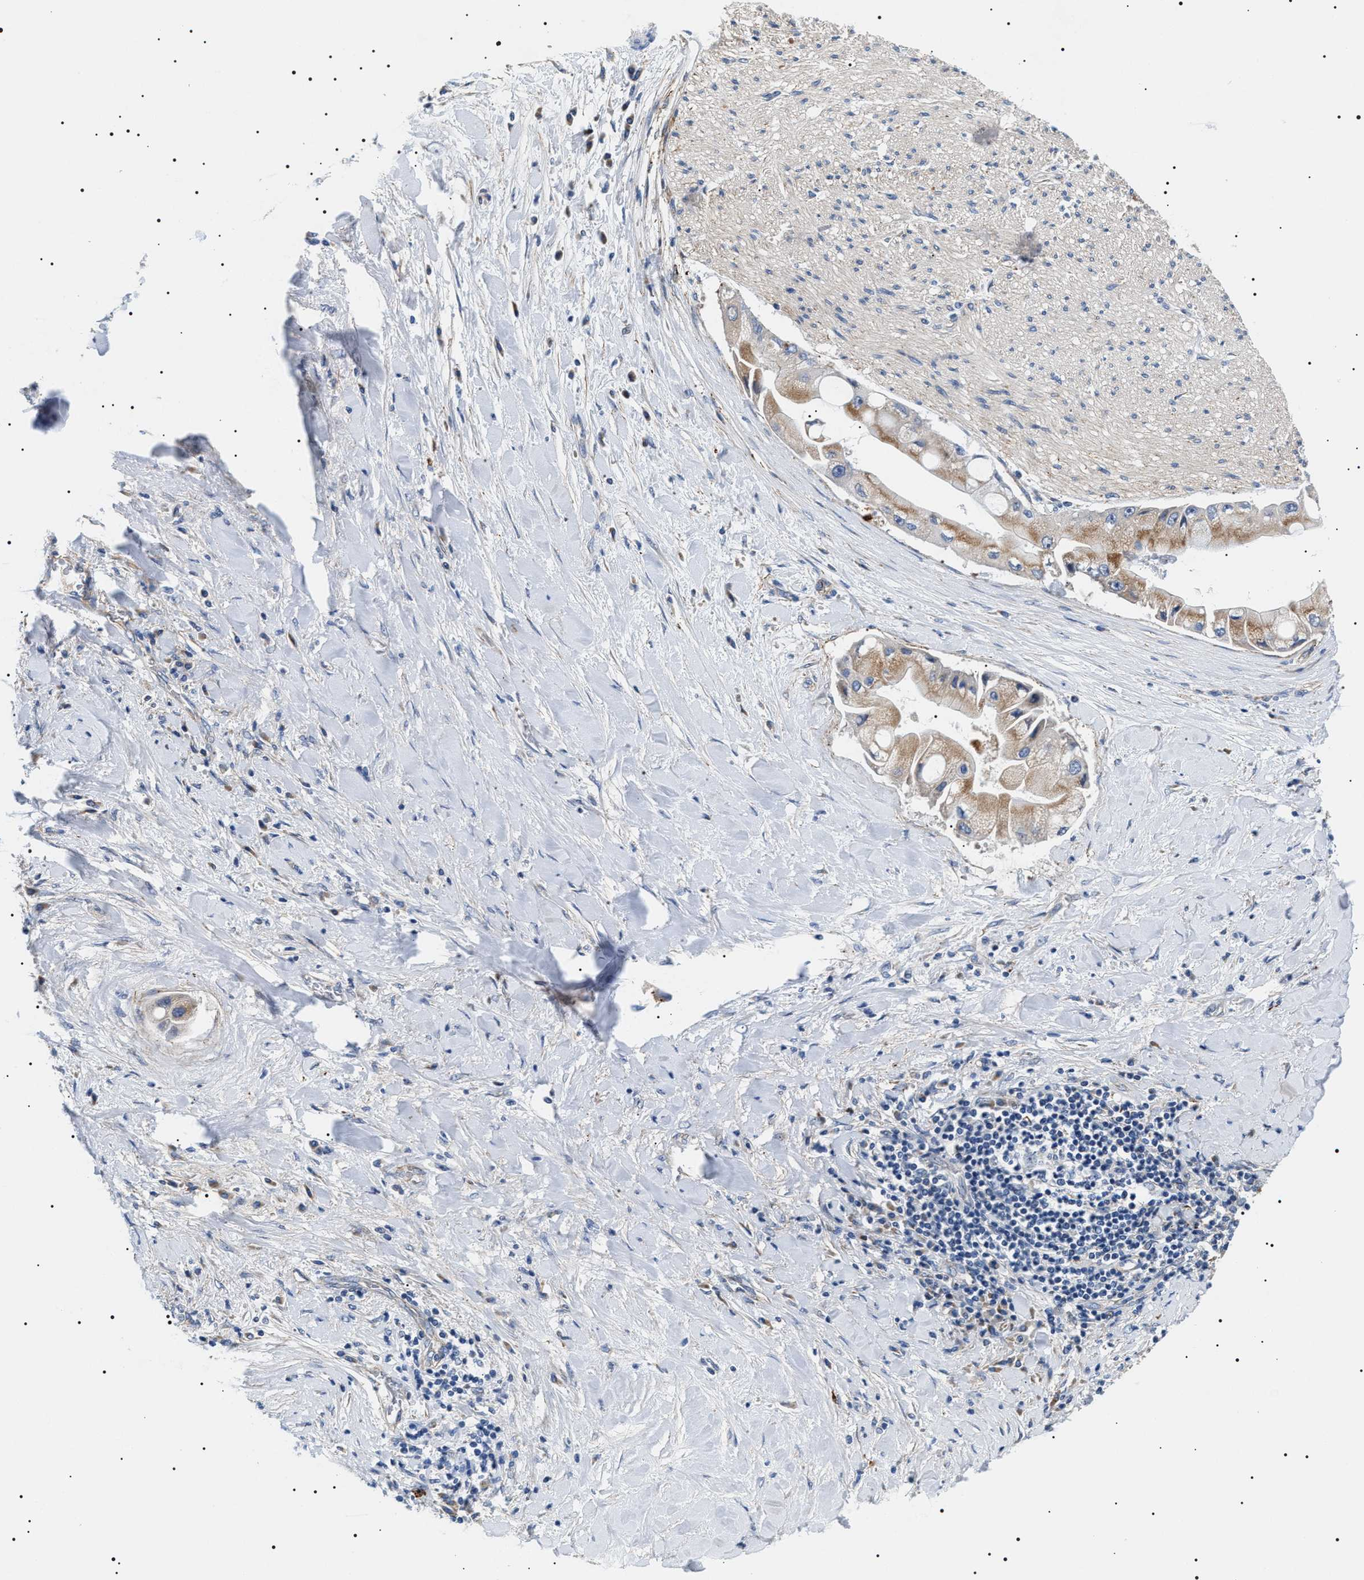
{"staining": {"intensity": "moderate", "quantity": ">75%", "location": "cytoplasmic/membranous"}, "tissue": "liver cancer", "cell_type": "Tumor cells", "image_type": "cancer", "snomed": [{"axis": "morphology", "description": "Cholangiocarcinoma"}, {"axis": "topography", "description": "Liver"}], "caption": "Liver cholangiocarcinoma tissue reveals moderate cytoplasmic/membranous expression in about >75% of tumor cells", "gene": "TMEM222", "patient": {"sex": "male", "age": 50}}